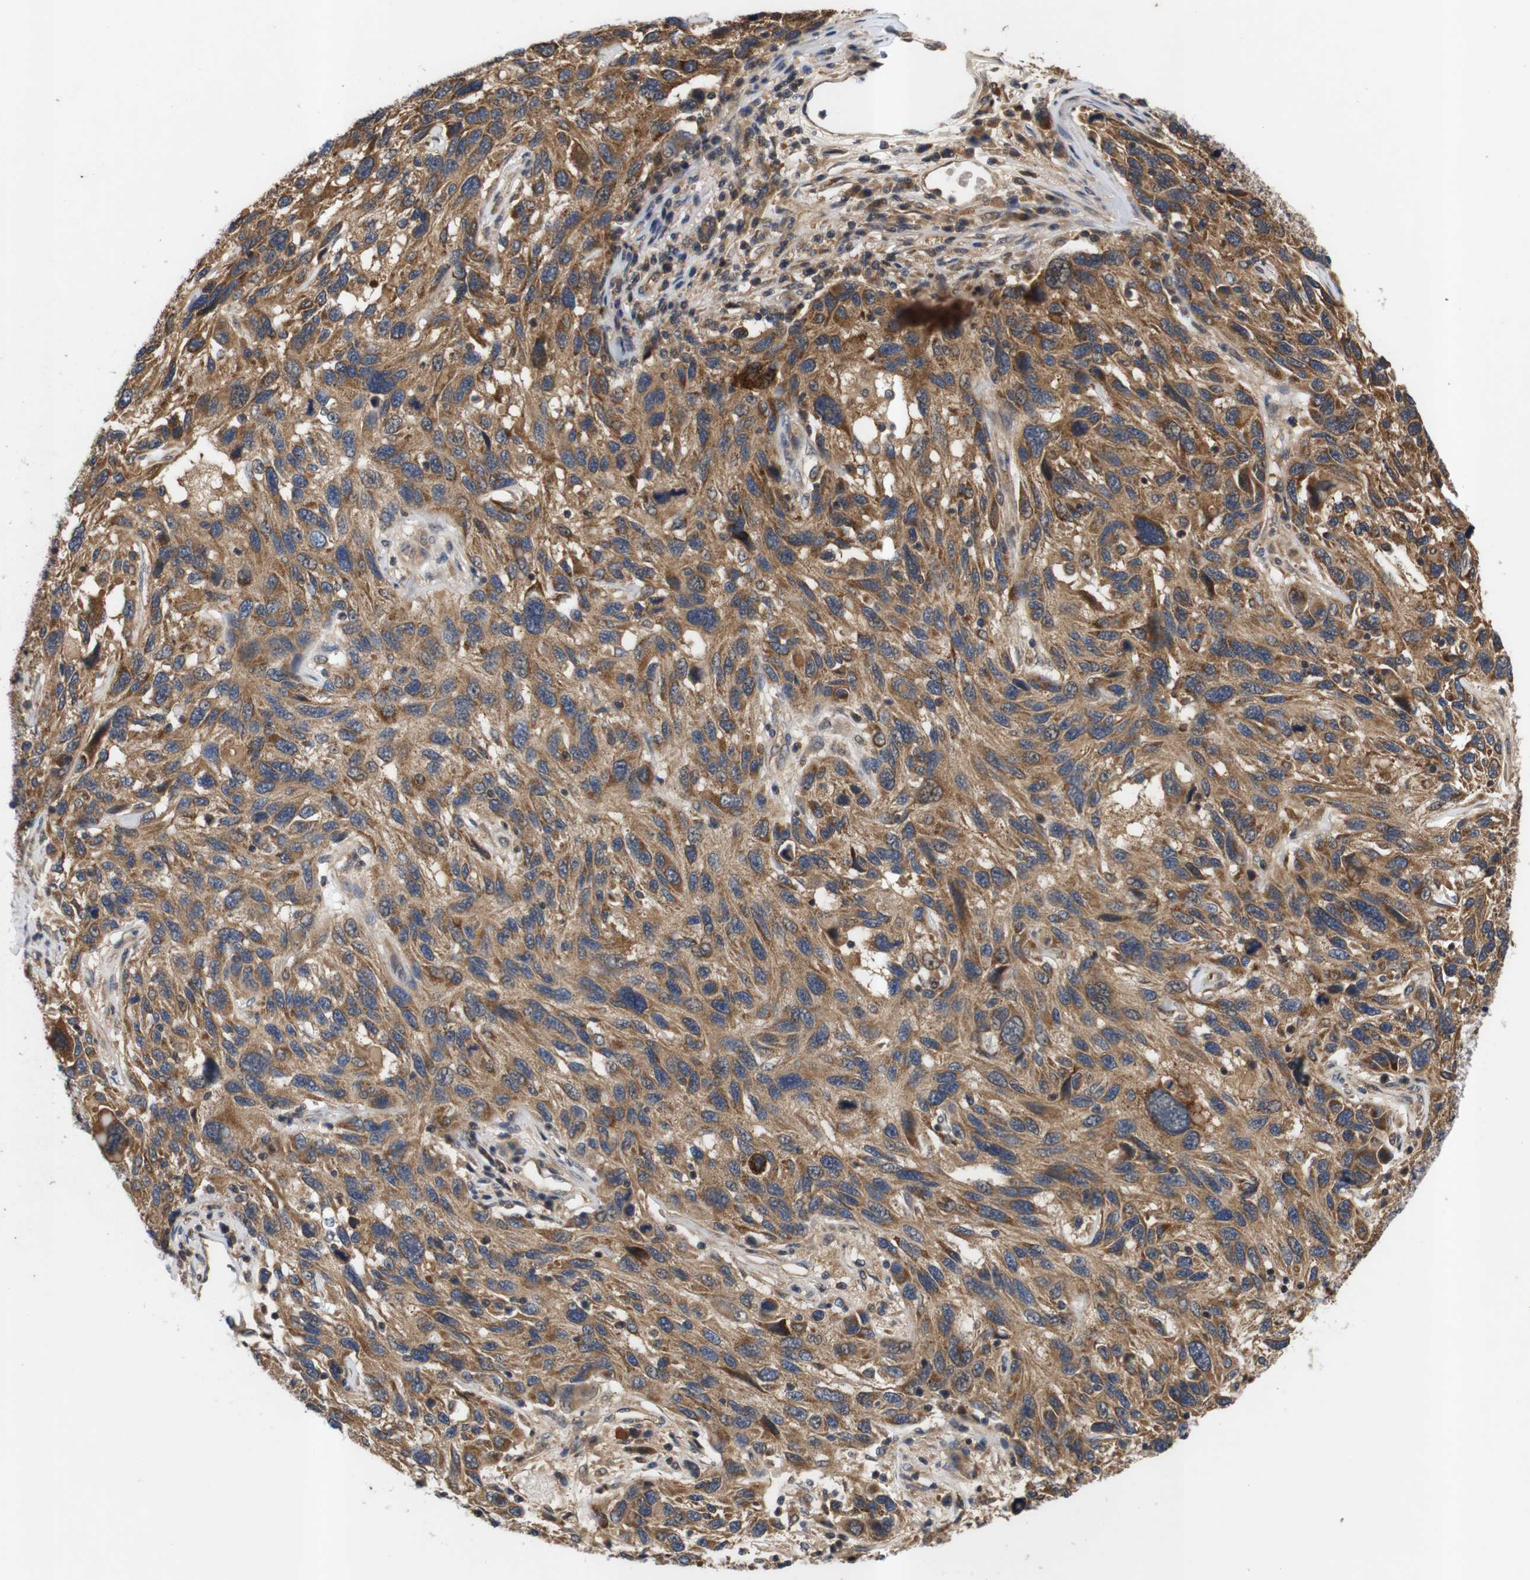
{"staining": {"intensity": "moderate", "quantity": ">75%", "location": "cytoplasmic/membranous"}, "tissue": "melanoma", "cell_type": "Tumor cells", "image_type": "cancer", "snomed": [{"axis": "morphology", "description": "Malignant melanoma, NOS"}, {"axis": "topography", "description": "Skin"}], "caption": "There is medium levels of moderate cytoplasmic/membranous positivity in tumor cells of melanoma, as demonstrated by immunohistochemical staining (brown color).", "gene": "RIPK1", "patient": {"sex": "male", "age": 53}}